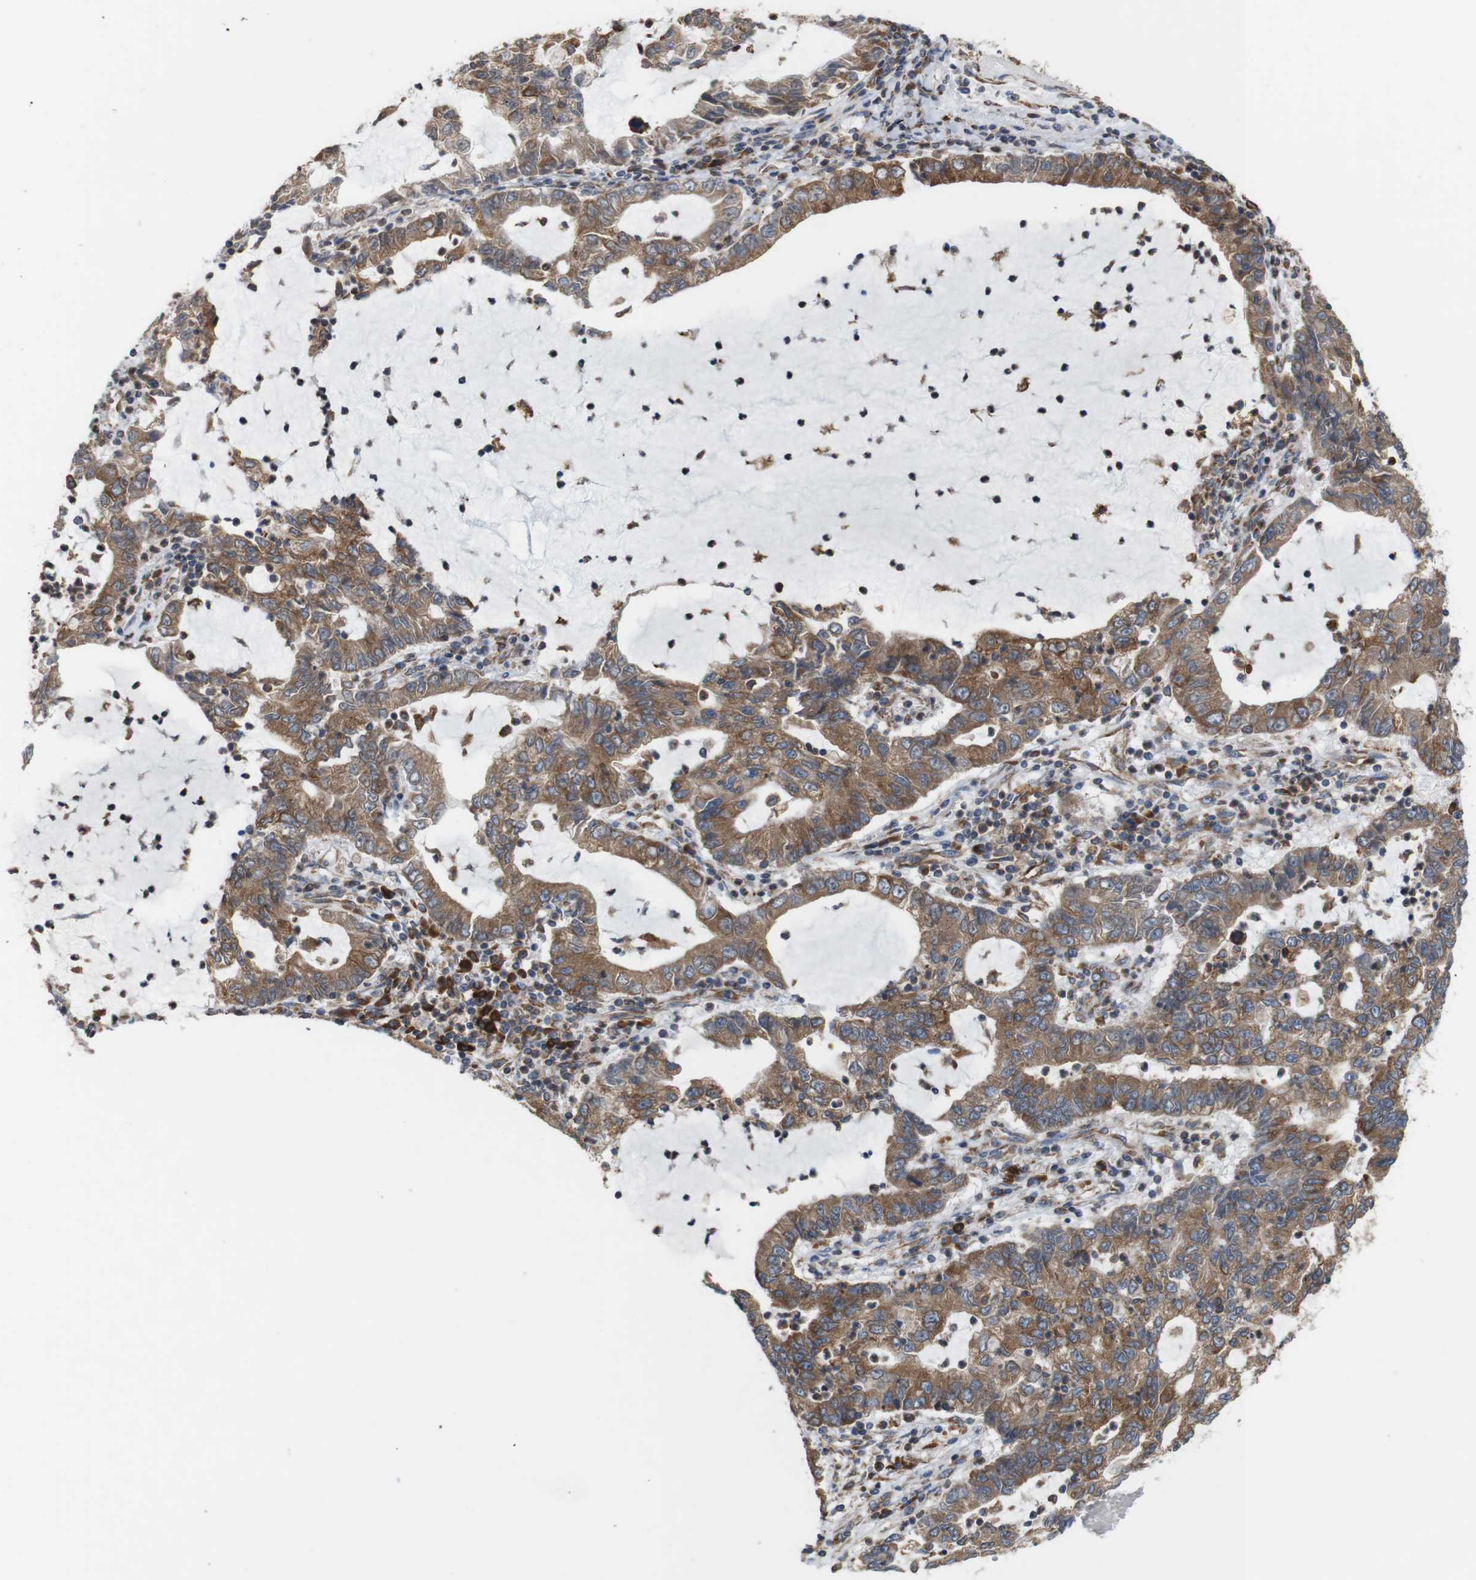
{"staining": {"intensity": "moderate", "quantity": ">75%", "location": "cytoplasmic/membranous"}, "tissue": "lung cancer", "cell_type": "Tumor cells", "image_type": "cancer", "snomed": [{"axis": "morphology", "description": "Adenocarcinoma, NOS"}, {"axis": "topography", "description": "Lung"}], "caption": "Lung cancer stained for a protein (brown) exhibits moderate cytoplasmic/membranous positive positivity in about >75% of tumor cells.", "gene": "UGGT1", "patient": {"sex": "female", "age": 51}}